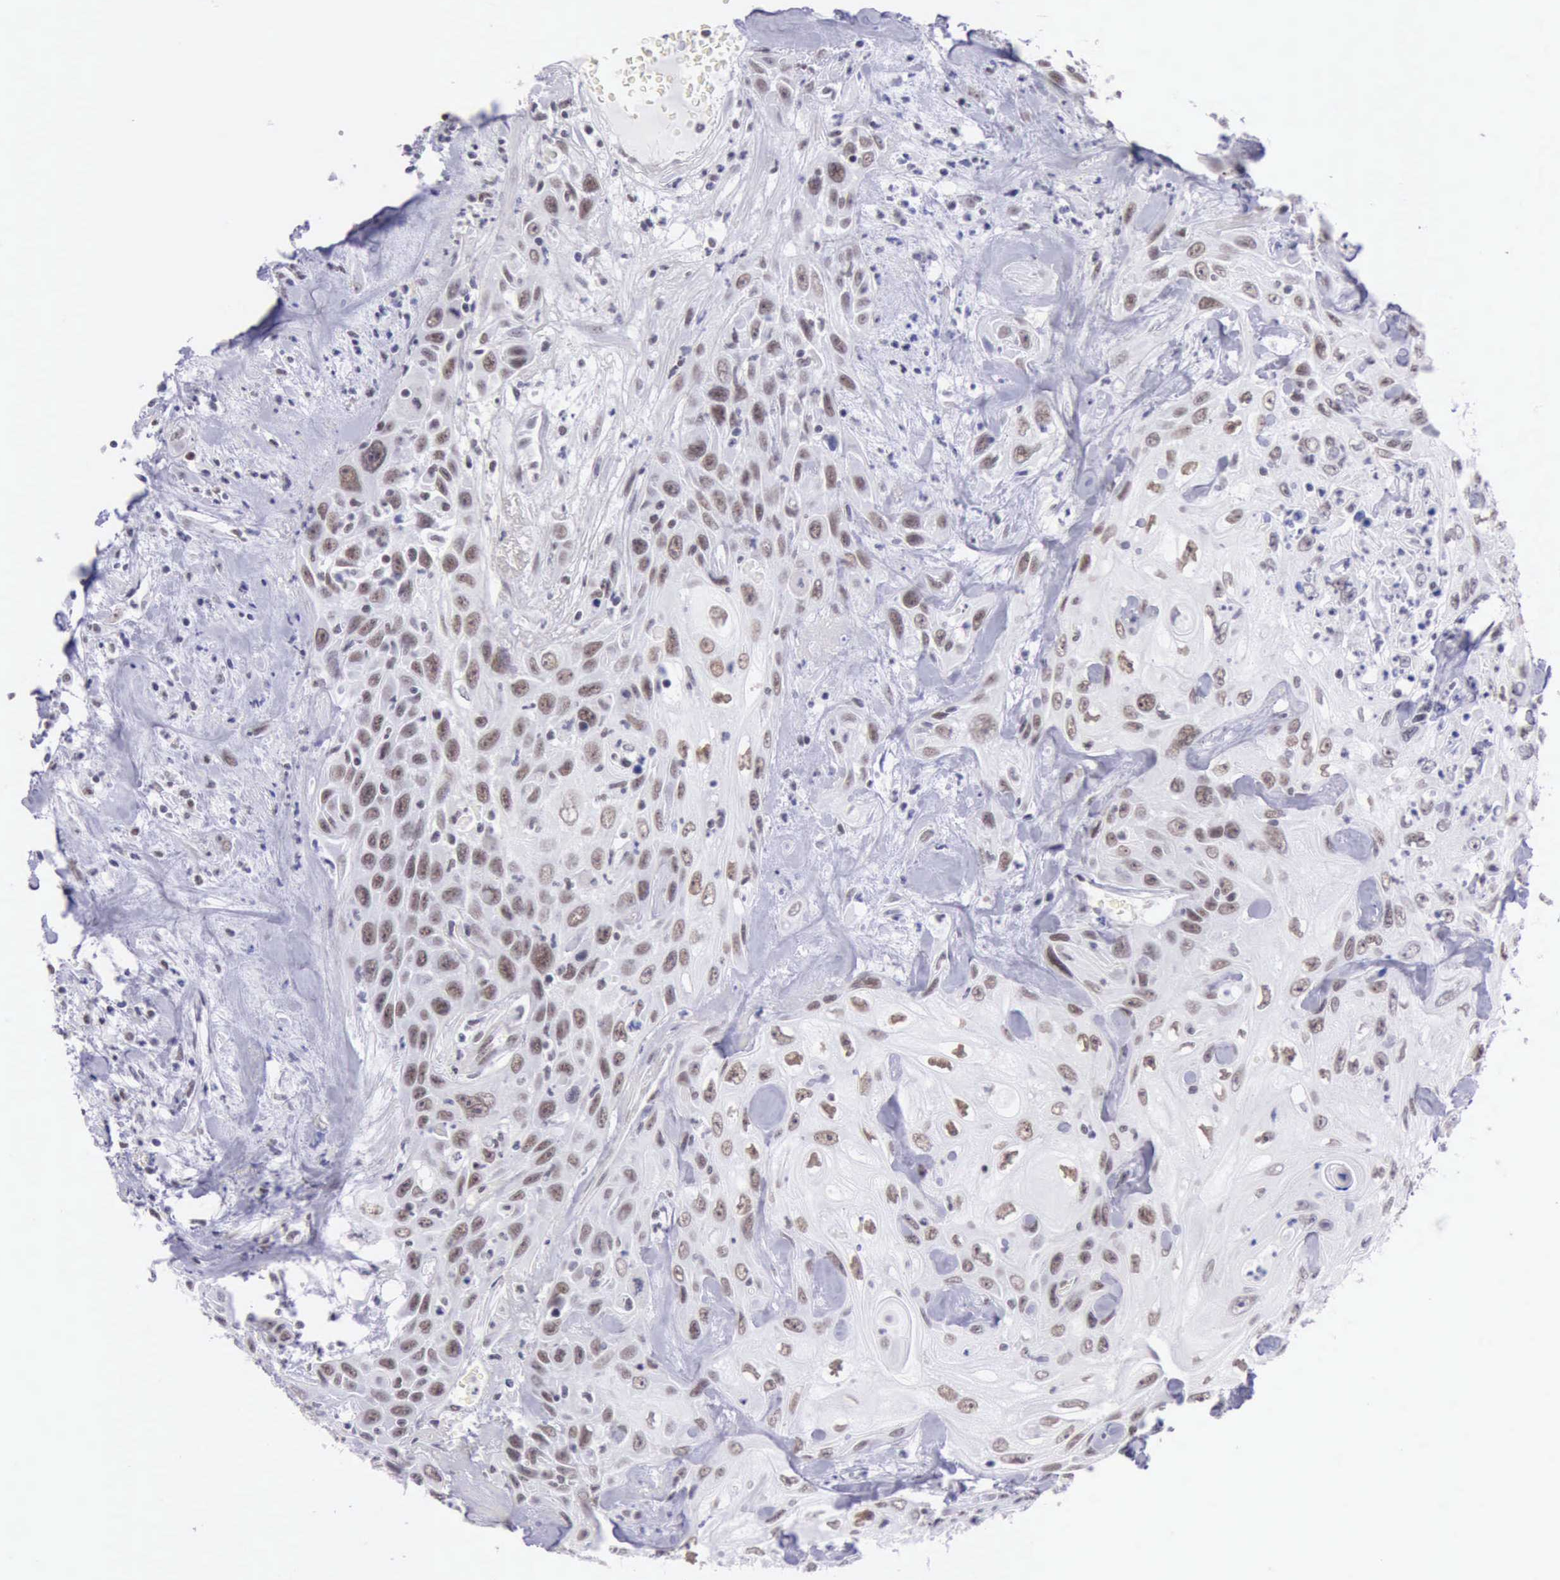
{"staining": {"intensity": "weak", "quantity": "25%-75%", "location": "nuclear"}, "tissue": "urothelial cancer", "cell_type": "Tumor cells", "image_type": "cancer", "snomed": [{"axis": "morphology", "description": "Urothelial carcinoma, High grade"}, {"axis": "topography", "description": "Urinary bladder"}], "caption": "Human urothelial cancer stained with a brown dye displays weak nuclear positive positivity in approximately 25%-75% of tumor cells.", "gene": "EP300", "patient": {"sex": "female", "age": 84}}